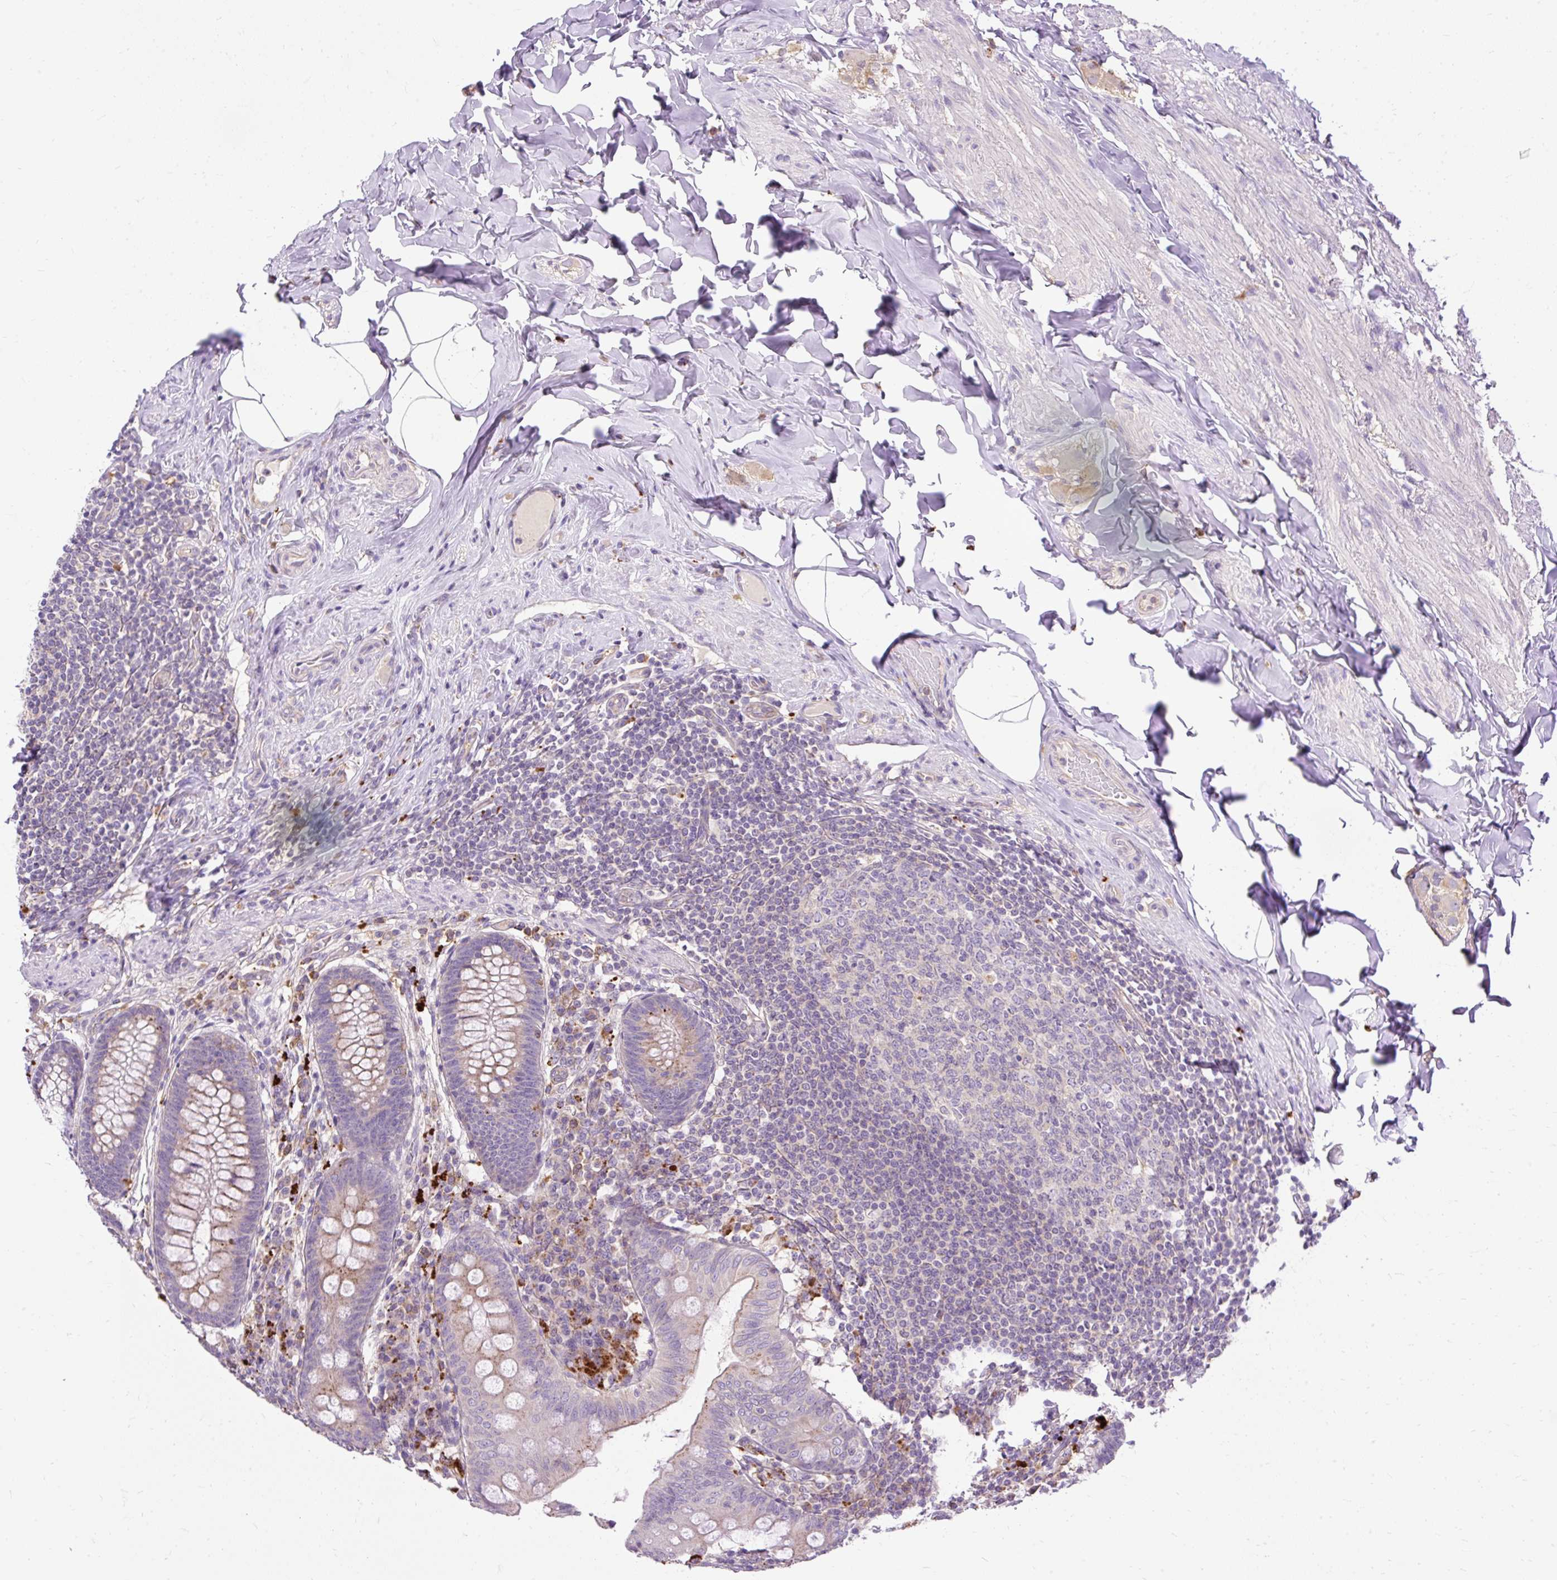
{"staining": {"intensity": "weak", "quantity": "25%-75%", "location": "cytoplasmic/membranous"}, "tissue": "appendix", "cell_type": "Glandular cells", "image_type": "normal", "snomed": [{"axis": "morphology", "description": "Normal tissue, NOS"}, {"axis": "topography", "description": "Appendix"}], "caption": "Protein staining displays weak cytoplasmic/membranous expression in about 25%-75% of glandular cells in benign appendix.", "gene": "HEXB", "patient": {"sex": "male", "age": 71}}